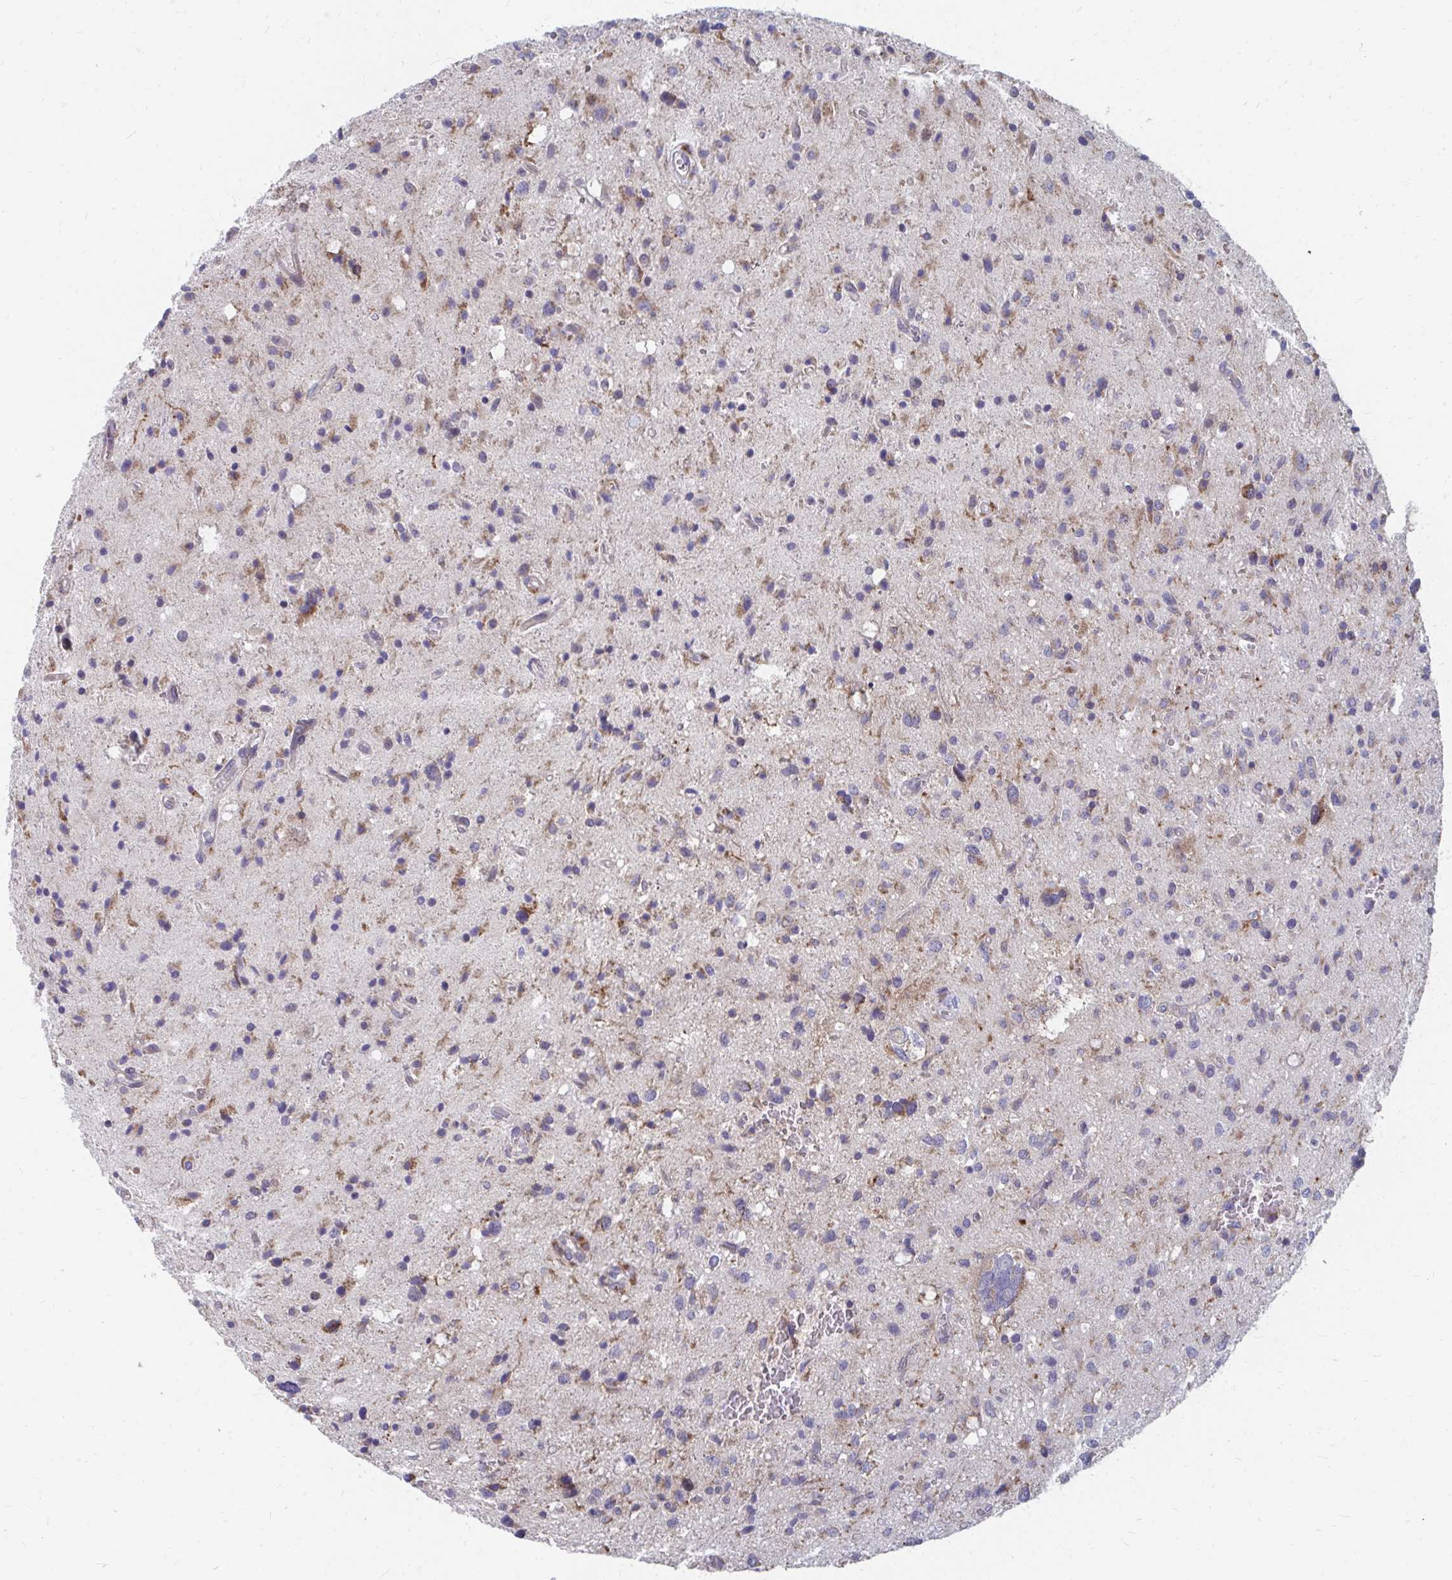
{"staining": {"intensity": "weak", "quantity": "<25%", "location": "cytoplasmic/membranous"}, "tissue": "glioma", "cell_type": "Tumor cells", "image_type": "cancer", "snomed": [{"axis": "morphology", "description": "Glioma, malignant, Low grade"}, {"axis": "topography", "description": "Brain"}], "caption": "Immunohistochemistry photomicrograph of neoplastic tissue: human low-grade glioma (malignant) stained with DAB shows no significant protein expression in tumor cells. Nuclei are stained in blue.", "gene": "PABIR3", "patient": {"sex": "female", "age": 58}}